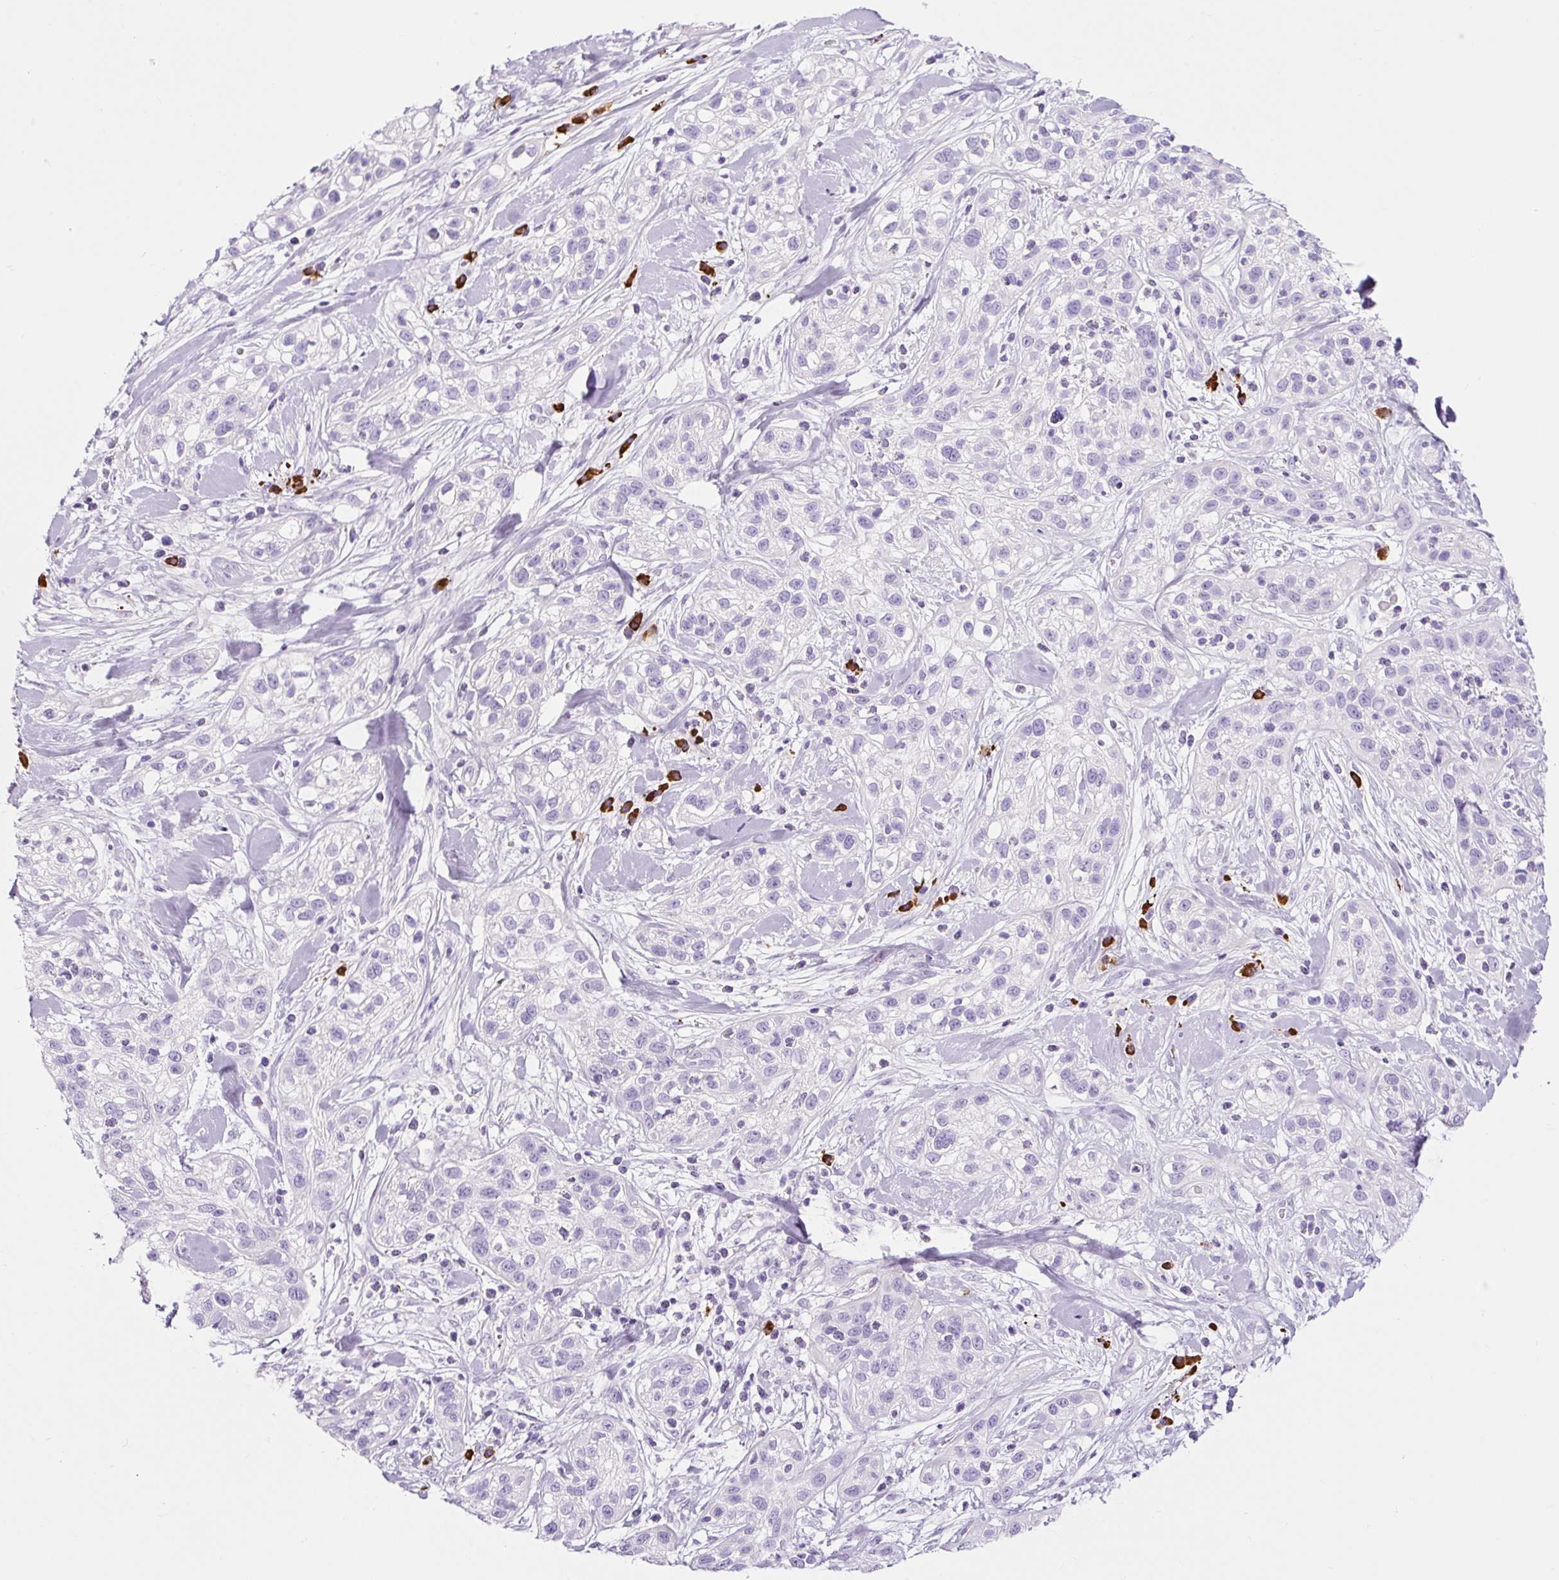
{"staining": {"intensity": "negative", "quantity": "none", "location": "none"}, "tissue": "skin cancer", "cell_type": "Tumor cells", "image_type": "cancer", "snomed": [{"axis": "morphology", "description": "Squamous cell carcinoma, NOS"}, {"axis": "topography", "description": "Skin"}], "caption": "IHC of squamous cell carcinoma (skin) shows no expression in tumor cells.", "gene": "RNF212B", "patient": {"sex": "male", "age": 82}}